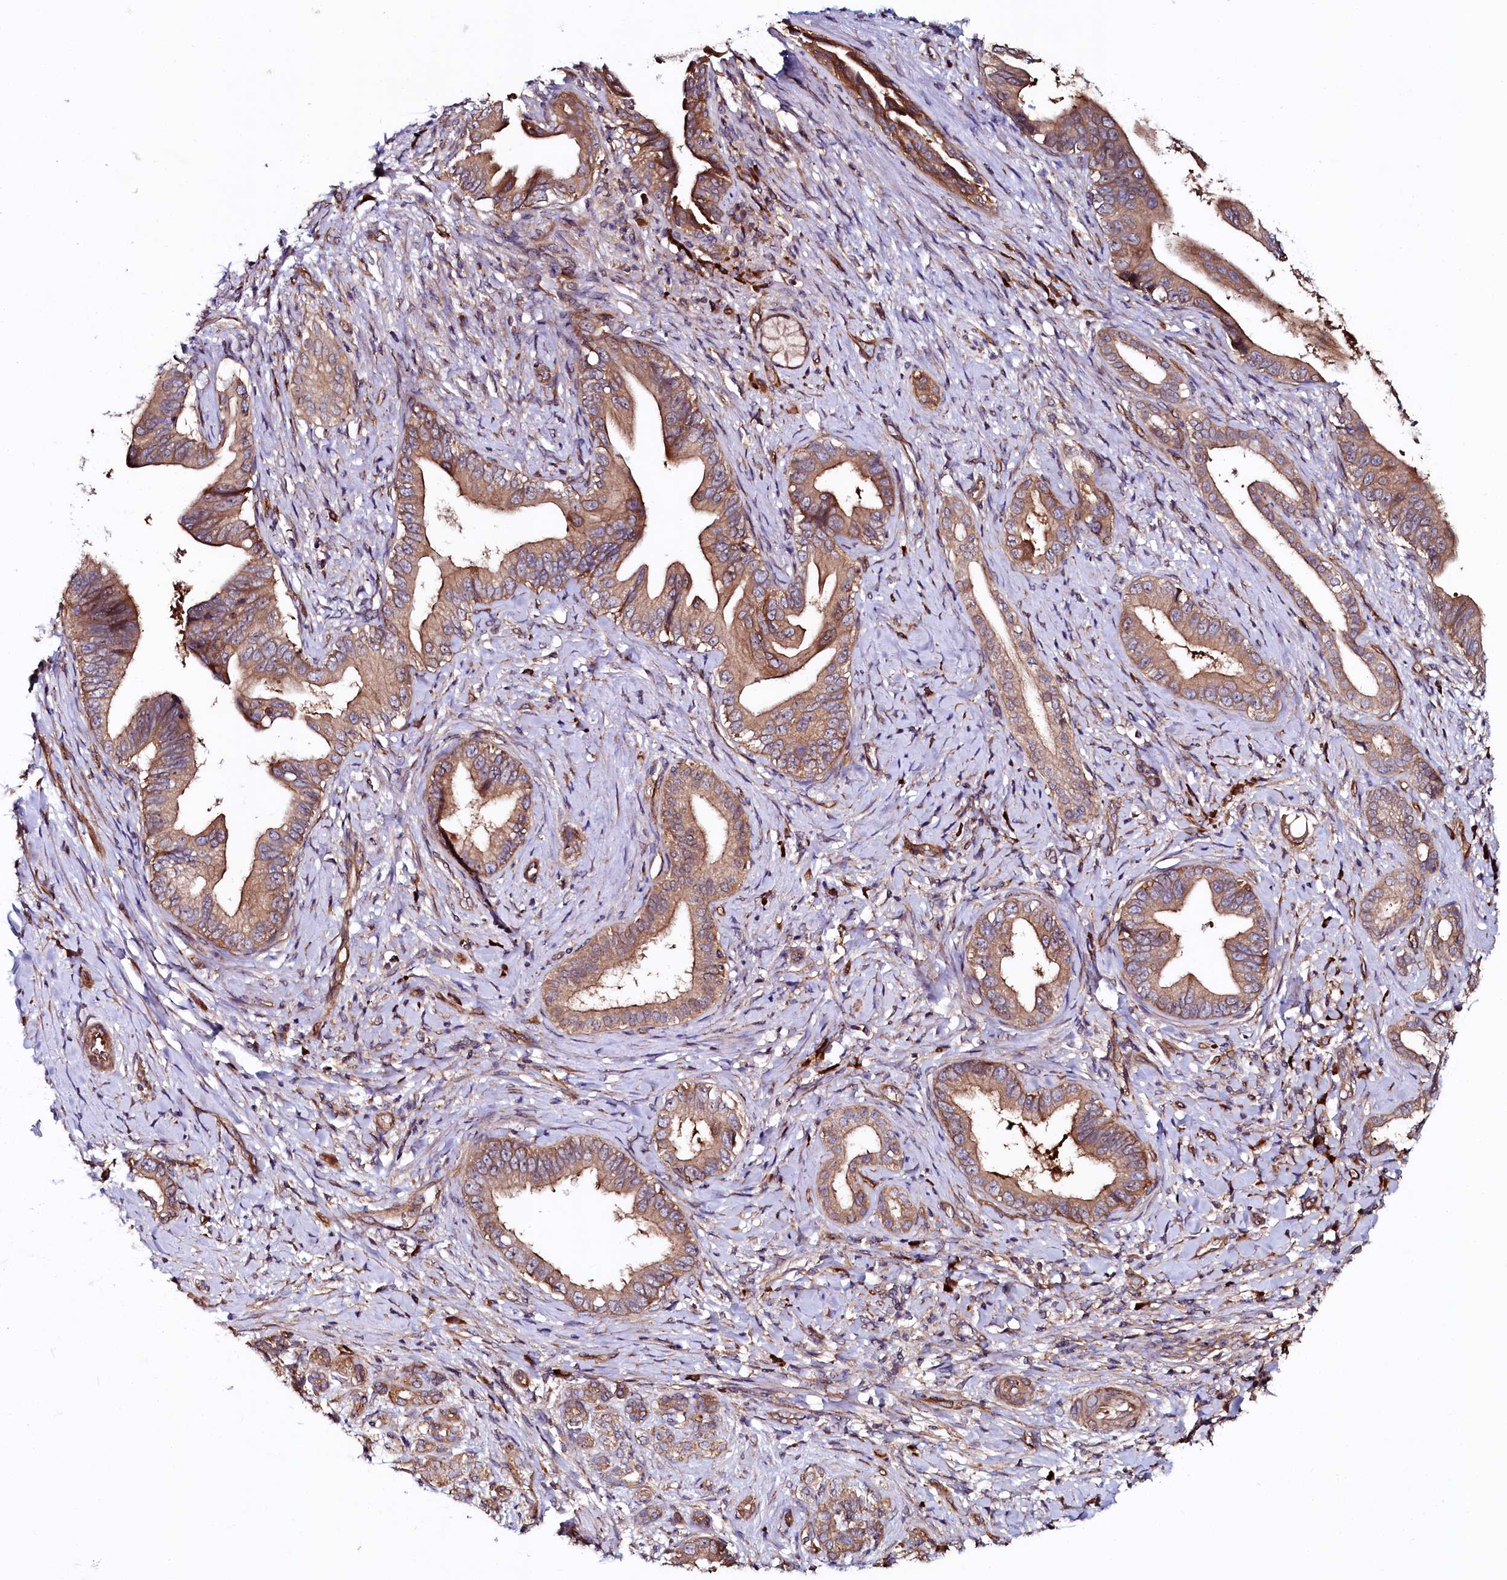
{"staining": {"intensity": "moderate", "quantity": ">75%", "location": "cytoplasmic/membranous"}, "tissue": "pancreatic cancer", "cell_type": "Tumor cells", "image_type": "cancer", "snomed": [{"axis": "morphology", "description": "Adenocarcinoma, NOS"}, {"axis": "topography", "description": "Pancreas"}], "caption": "Immunohistochemical staining of pancreatic adenocarcinoma displays medium levels of moderate cytoplasmic/membranous protein staining in approximately >75% of tumor cells.", "gene": "USPL1", "patient": {"sex": "female", "age": 55}}